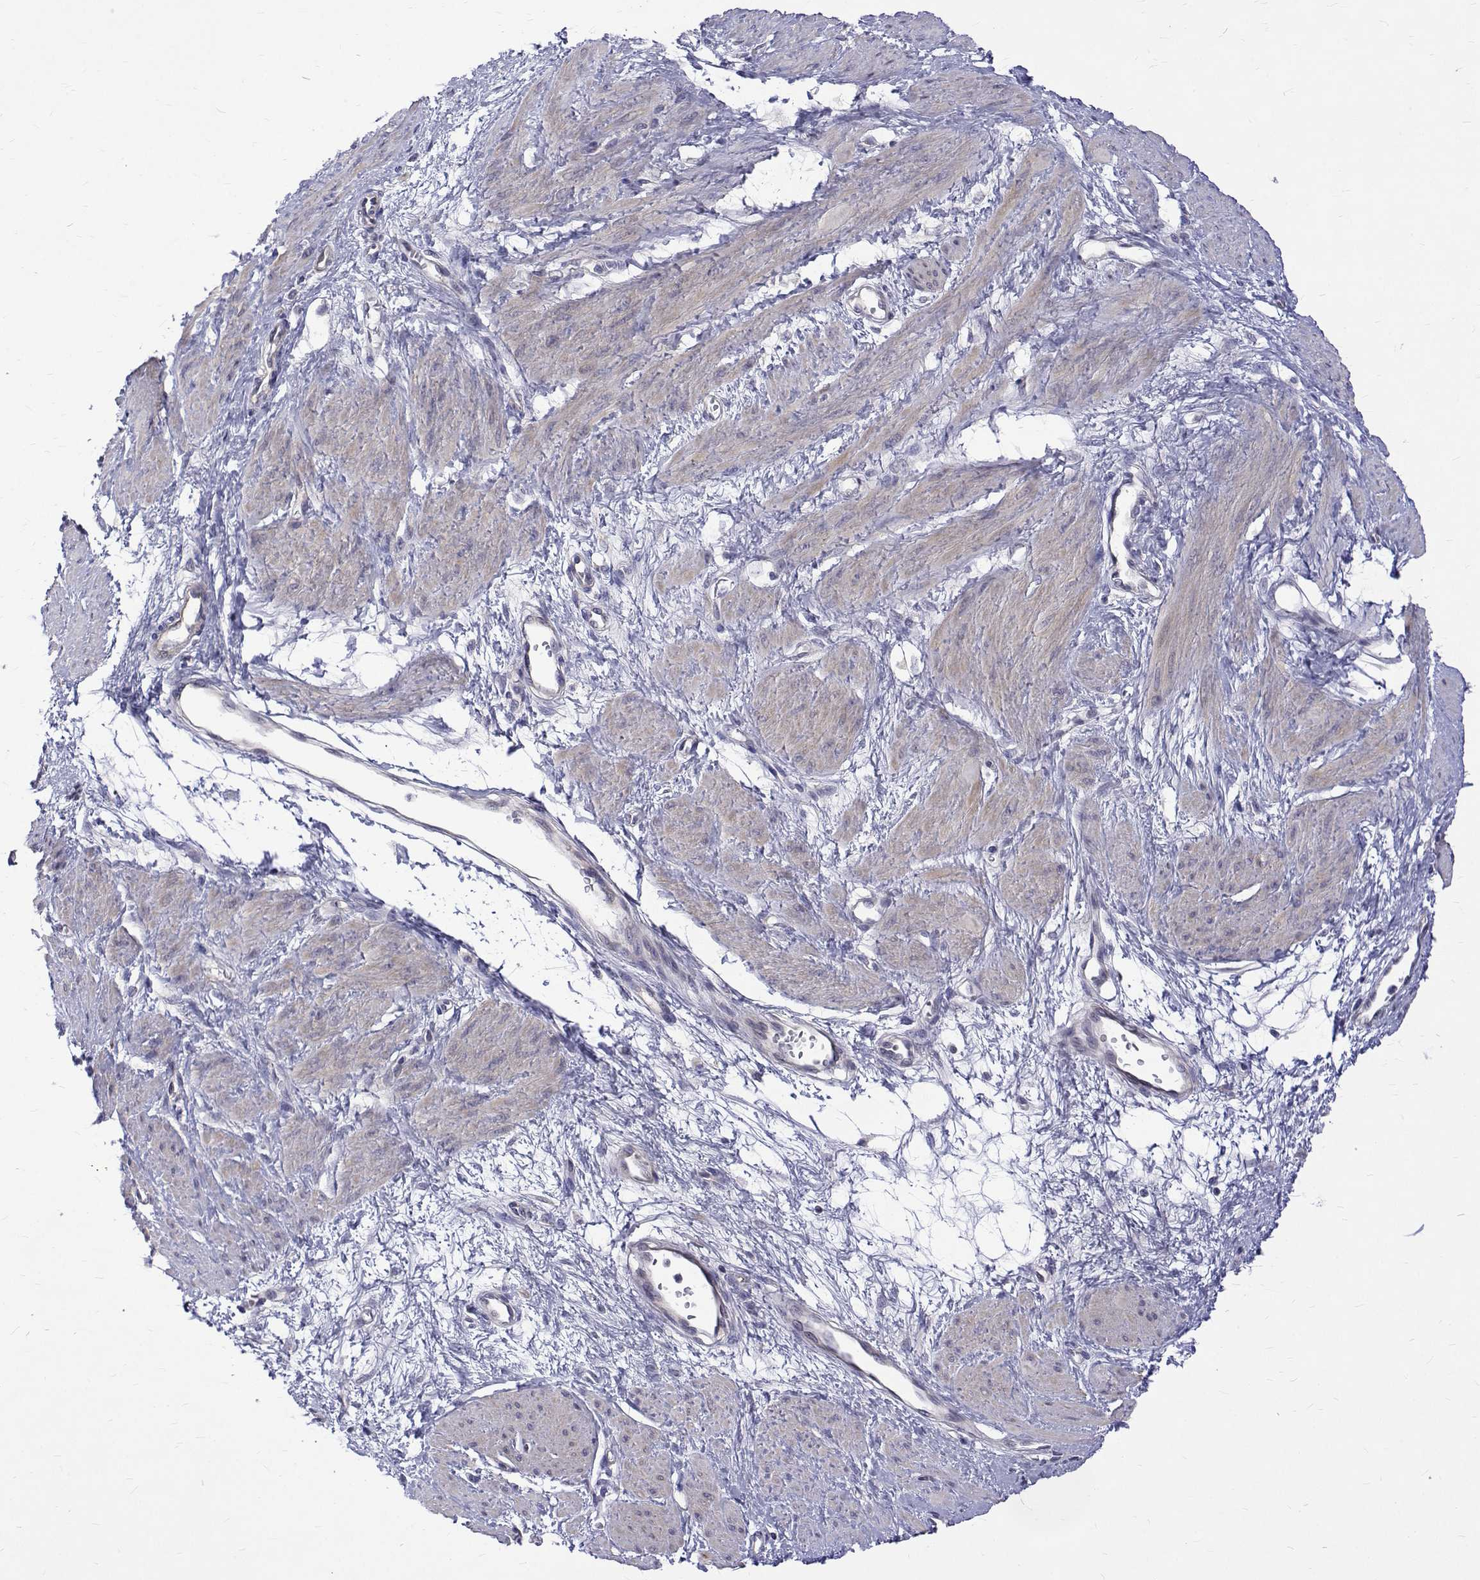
{"staining": {"intensity": "weak", "quantity": "<25%", "location": "cytoplasmic/membranous"}, "tissue": "smooth muscle", "cell_type": "Smooth muscle cells", "image_type": "normal", "snomed": [{"axis": "morphology", "description": "Normal tissue, NOS"}, {"axis": "topography", "description": "Smooth muscle"}, {"axis": "topography", "description": "Uterus"}], "caption": "This histopathology image is of benign smooth muscle stained with IHC to label a protein in brown with the nuclei are counter-stained blue. There is no staining in smooth muscle cells.", "gene": "PADI1", "patient": {"sex": "female", "age": 39}}